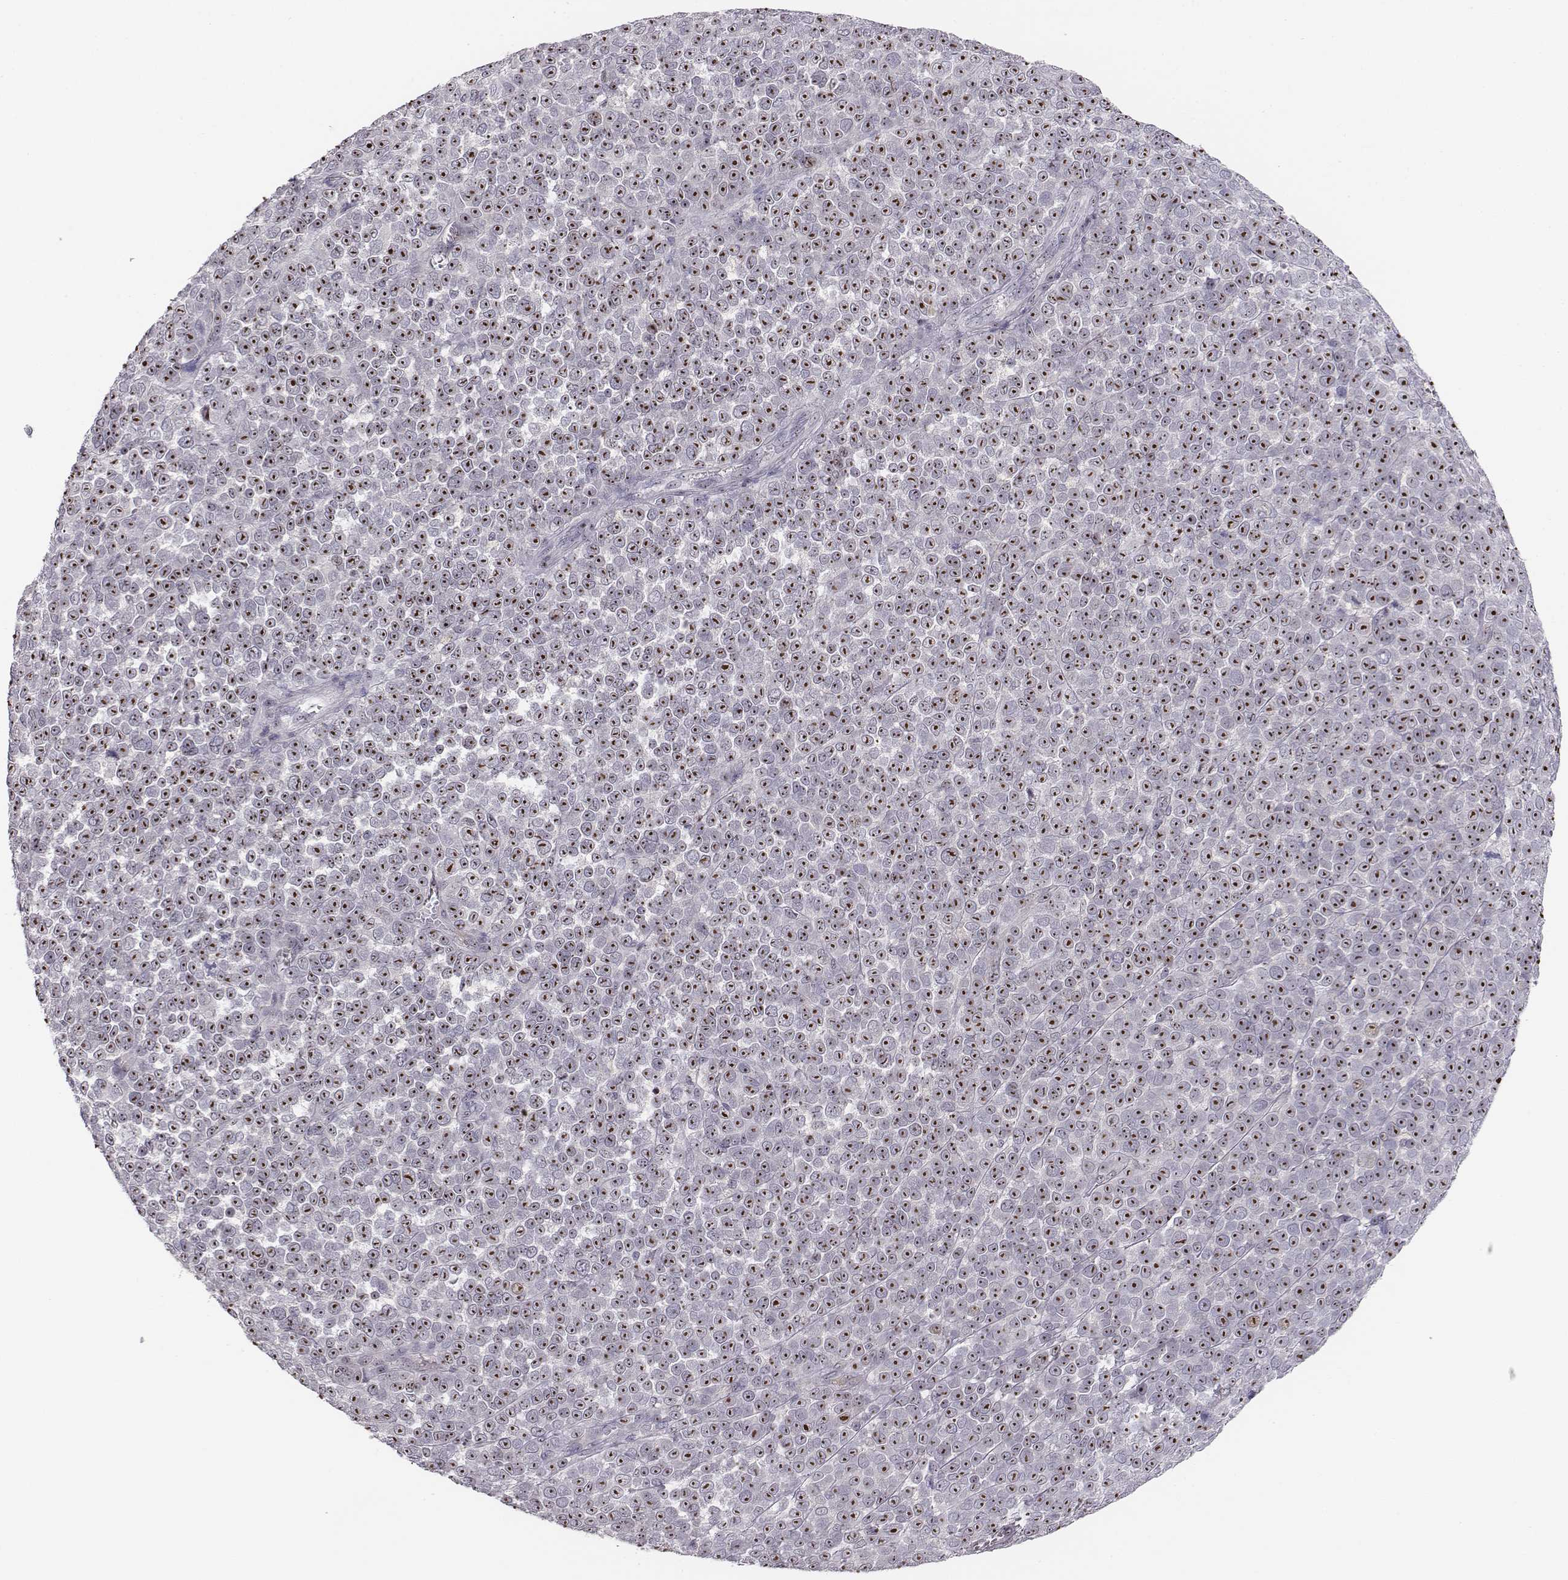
{"staining": {"intensity": "strong", "quantity": ">75%", "location": "nuclear"}, "tissue": "melanoma", "cell_type": "Tumor cells", "image_type": "cancer", "snomed": [{"axis": "morphology", "description": "Malignant melanoma, NOS"}, {"axis": "topography", "description": "Skin"}], "caption": "The histopathology image reveals a brown stain indicating the presence of a protein in the nuclear of tumor cells in malignant melanoma.", "gene": "NIFK", "patient": {"sex": "female", "age": 95}}